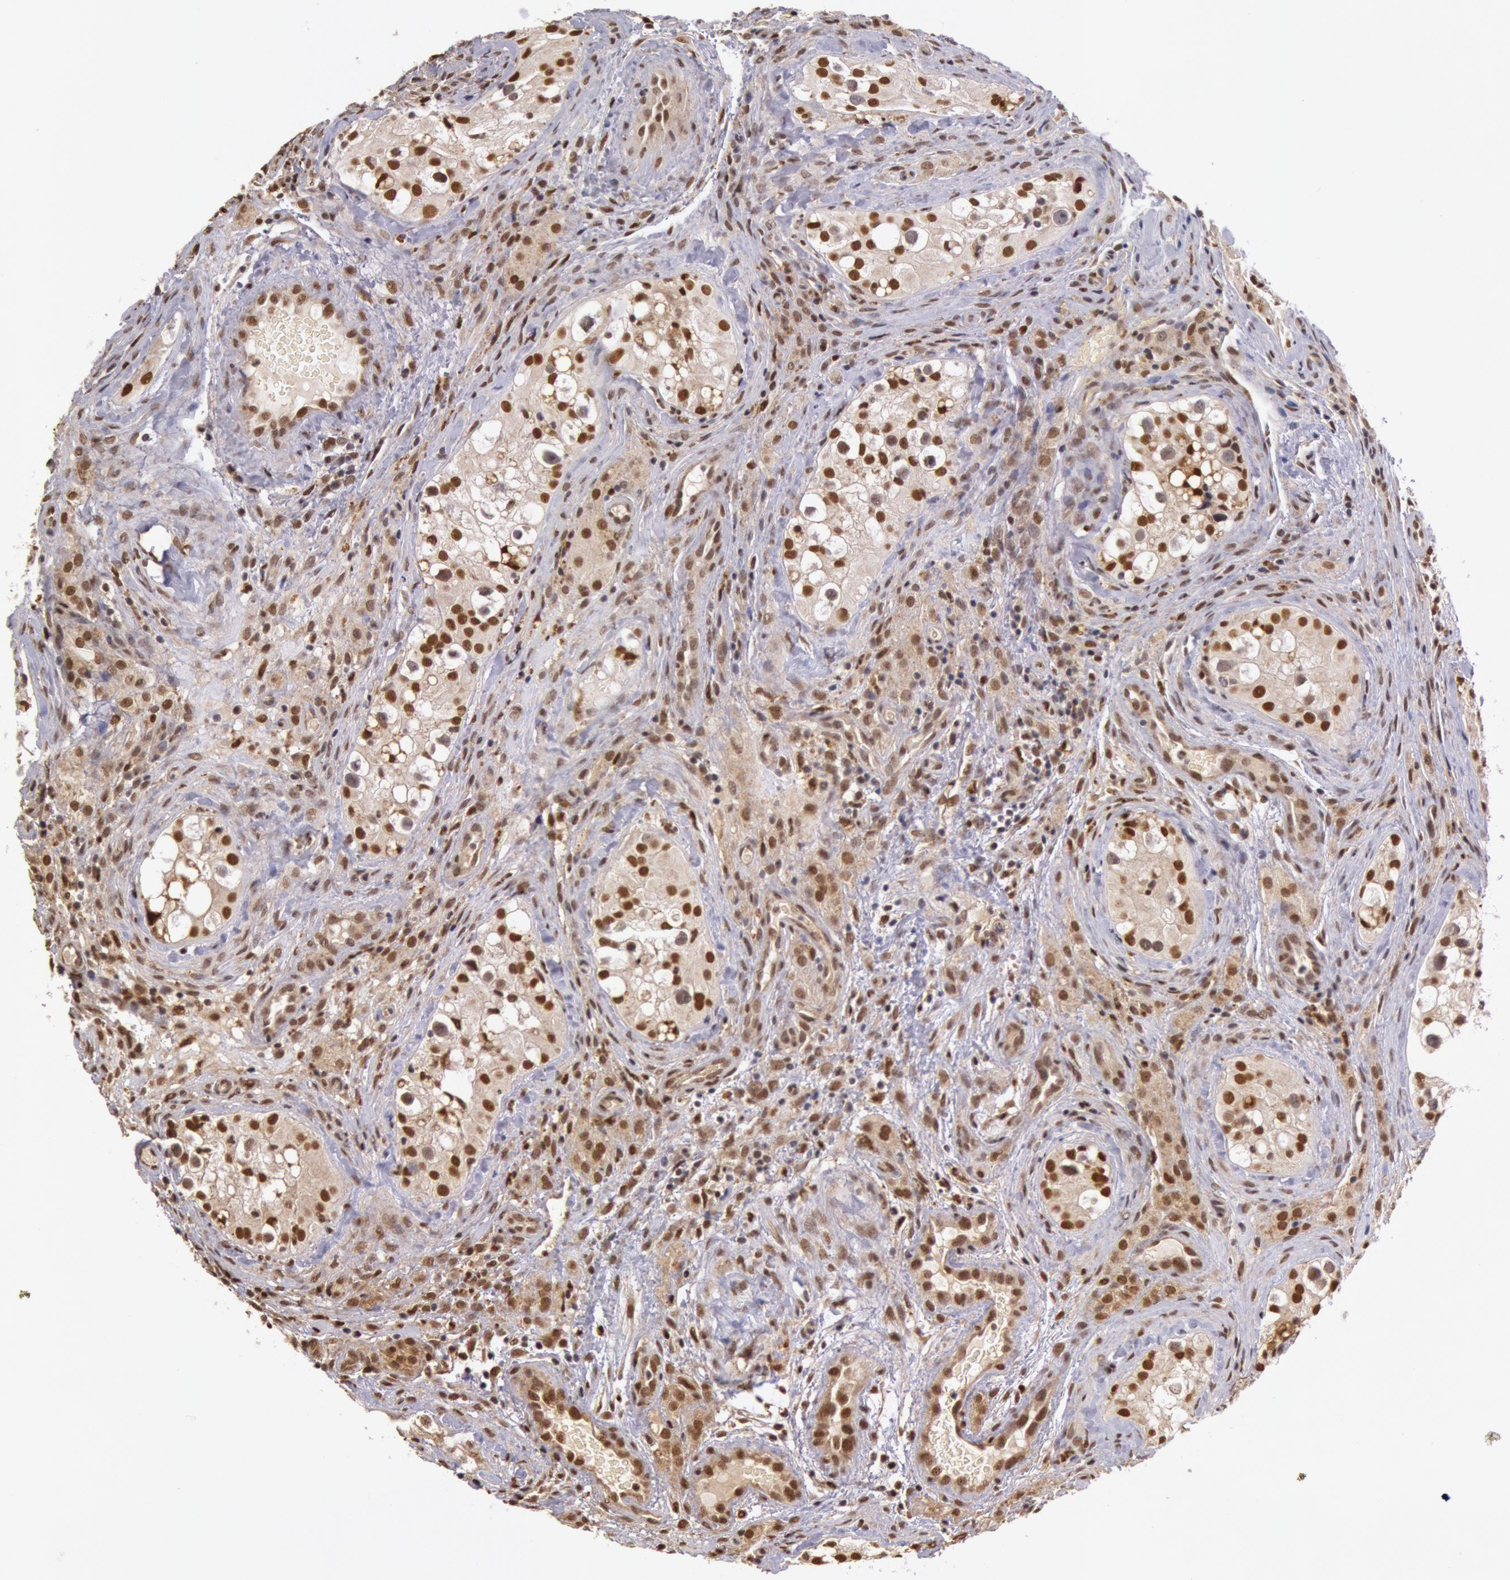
{"staining": {"intensity": "moderate", "quantity": "25%-75%", "location": "nuclear"}, "tissue": "testis cancer", "cell_type": "Tumor cells", "image_type": "cancer", "snomed": [{"axis": "morphology", "description": "Carcinoma, Embryonal, NOS"}, {"axis": "topography", "description": "Testis"}], "caption": "Immunohistochemistry (IHC) staining of testis cancer, which exhibits medium levels of moderate nuclear positivity in approximately 25%-75% of tumor cells indicating moderate nuclear protein staining. The staining was performed using DAB (brown) for protein detection and nuclei were counterstained in hematoxylin (blue).", "gene": "LIG4", "patient": {"sex": "male", "age": 31}}